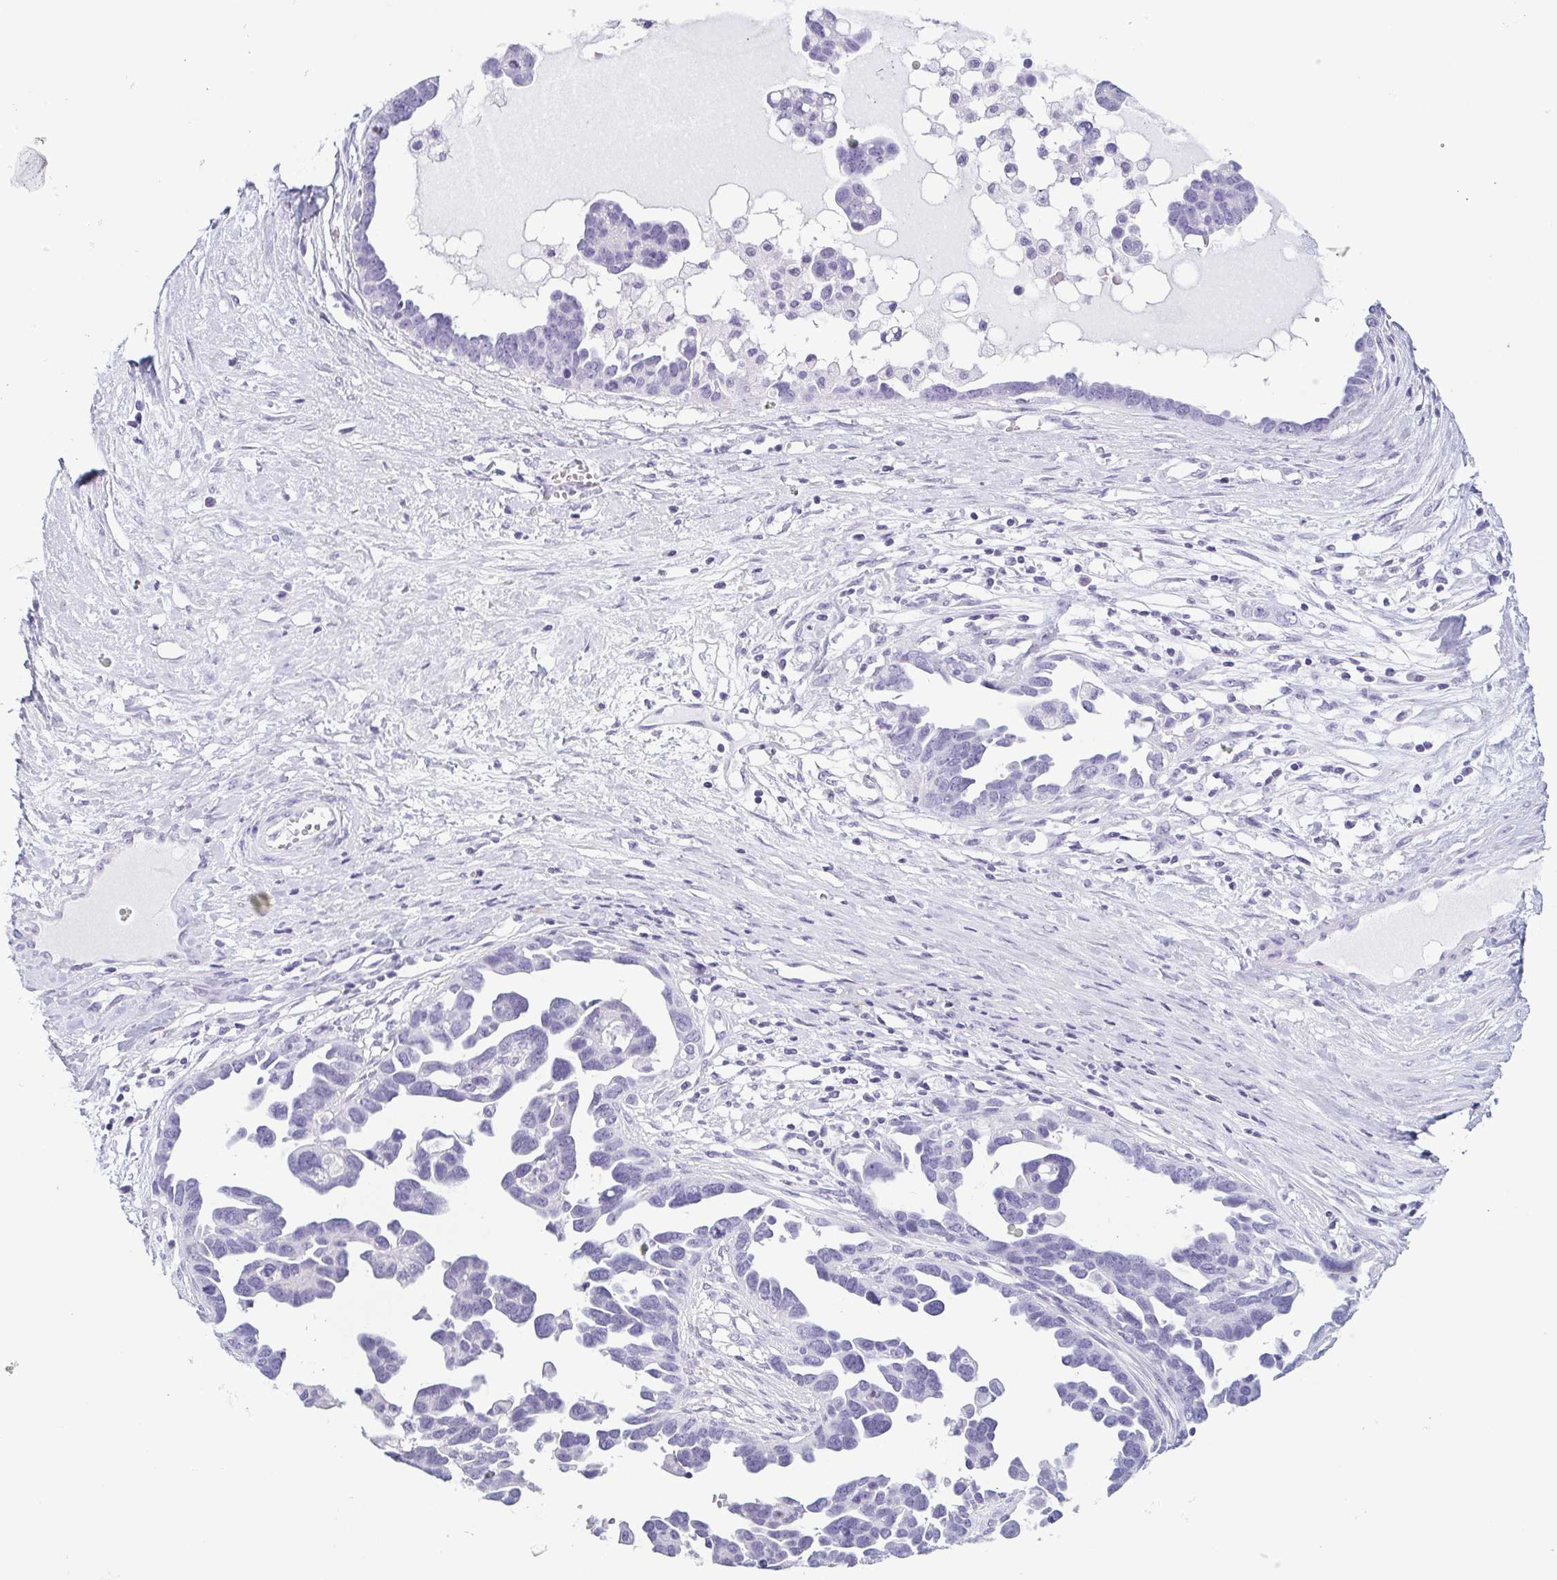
{"staining": {"intensity": "negative", "quantity": "none", "location": "none"}, "tissue": "ovarian cancer", "cell_type": "Tumor cells", "image_type": "cancer", "snomed": [{"axis": "morphology", "description": "Cystadenocarcinoma, serous, NOS"}, {"axis": "topography", "description": "Ovary"}], "caption": "The IHC histopathology image has no significant expression in tumor cells of ovarian serous cystadenocarcinoma tissue.", "gene": "KRT78", "patient": {"sex": "female", "age": 54}}